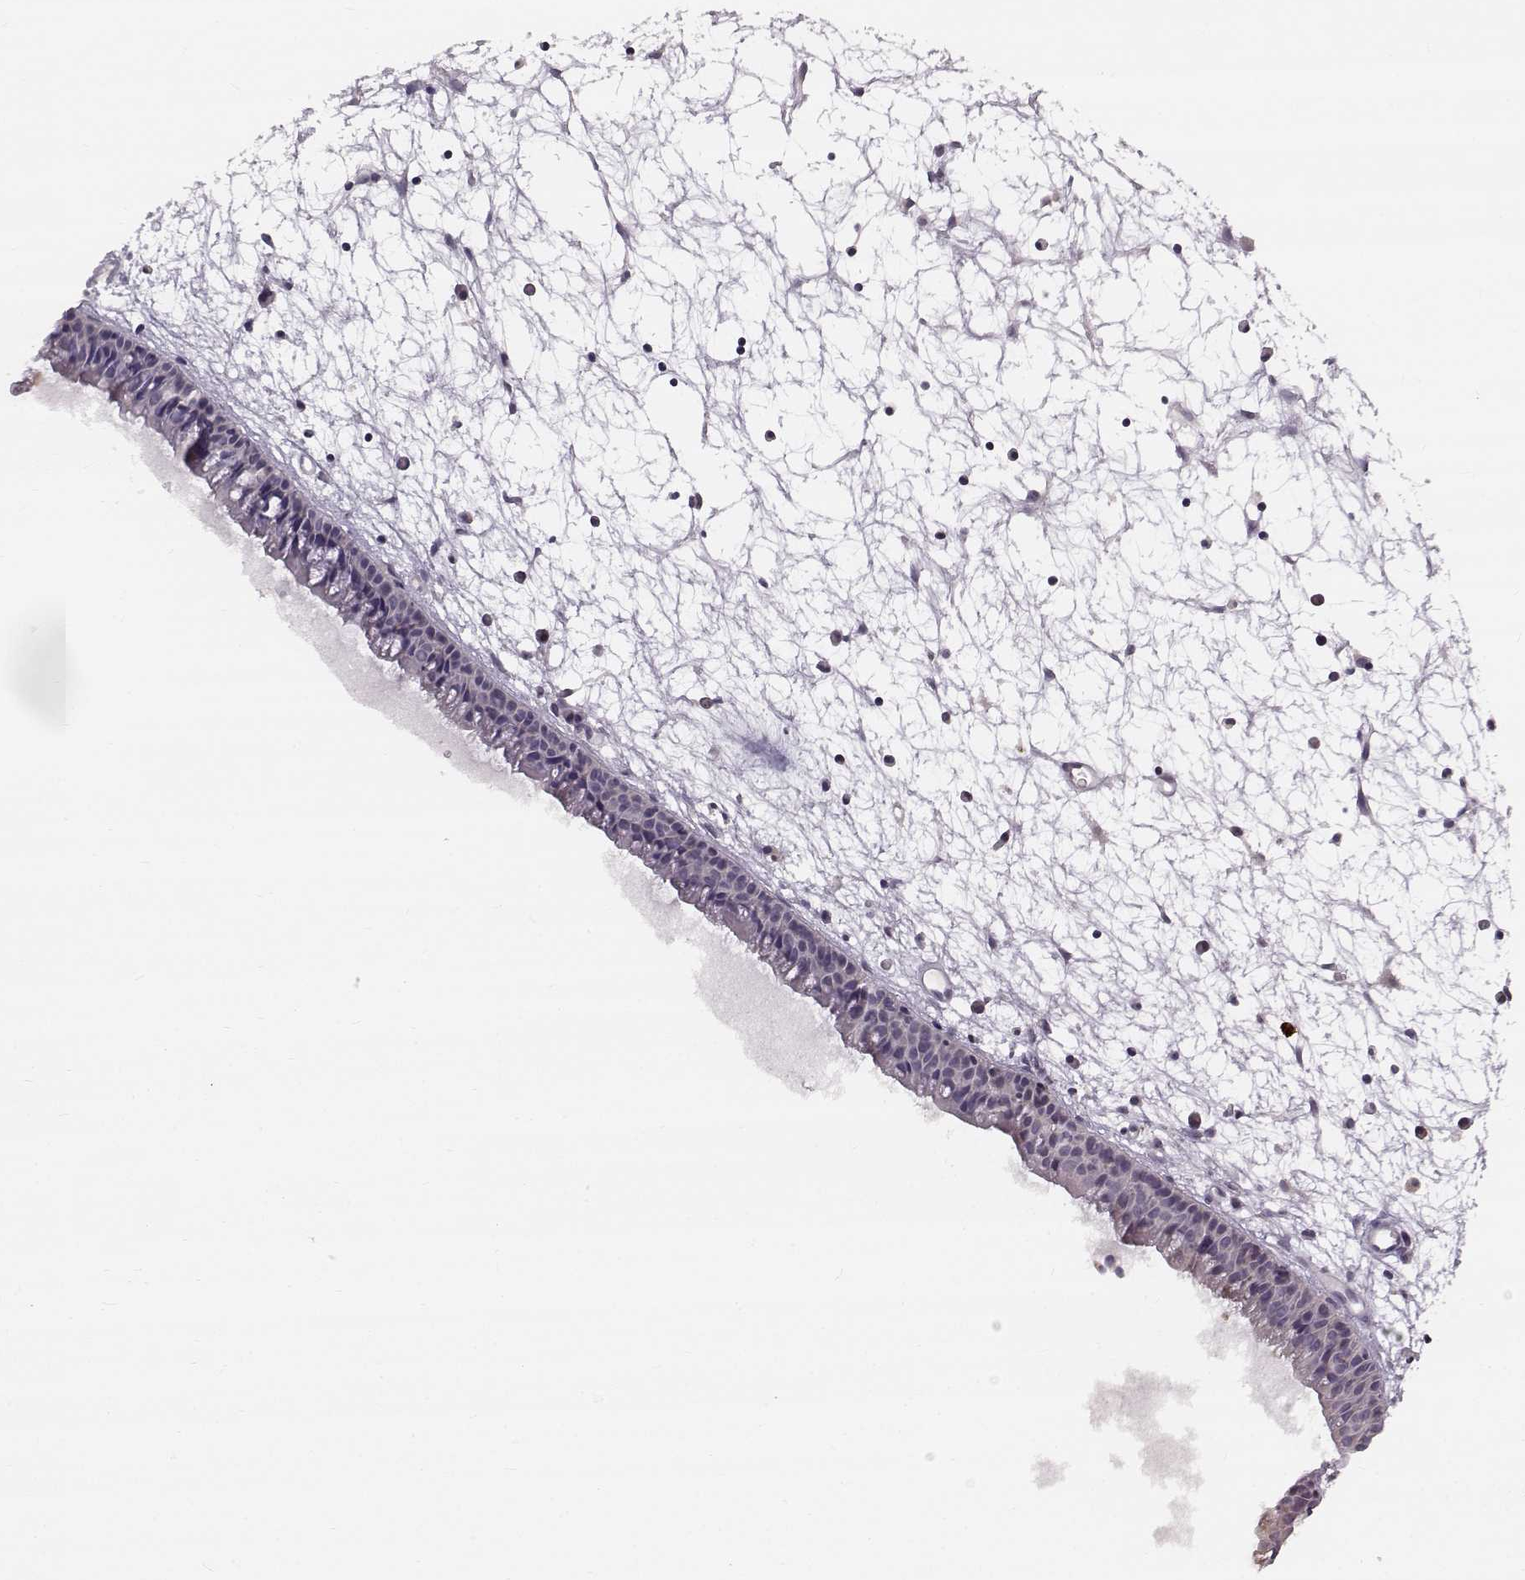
{"staining": {"intensity": "negative", "quantity": "none", "location": "none"}, "tissue": "nasopharynx", "cell_type": "Respiratory epithelial cells", "image_type": "normal", "snomed": [{"axis": "morphology", "description": "Normal tissue, NOS"}, {"axis": "topography", "description": "Nasopharynx"}], "caption": "Immunohistochemistry image of benign nasopharynx: nasopharynx stained with DAB demonstrates no significant protein expression in respiratory epithelial cells.", "gene": "ACSL6", "patient": {"sex": "male", "age": 61}}